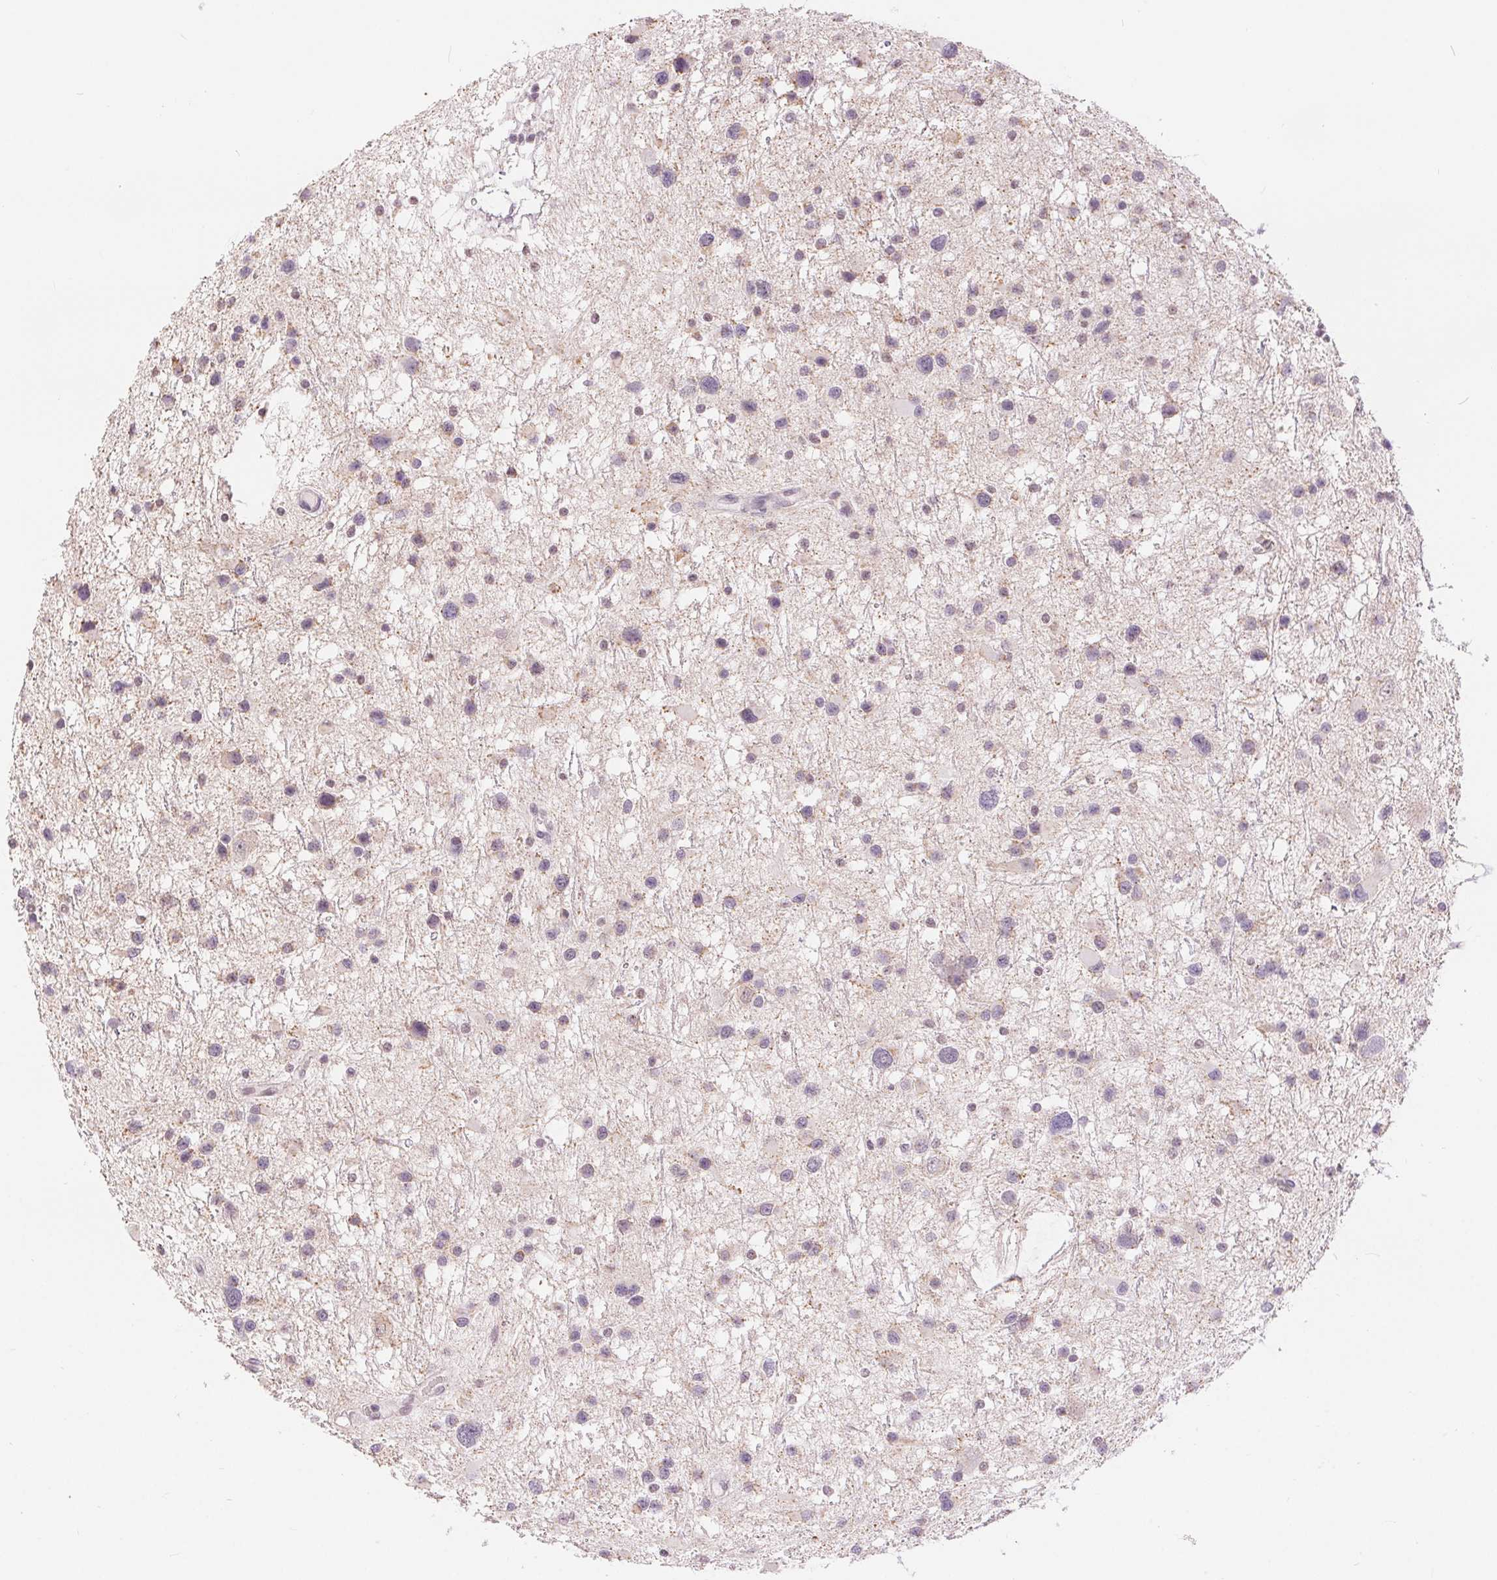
{"staining": {"intensity": "negative", "quantity": "none", "location": "none"}, "tissue": "glioma", "cell_type": "Tumor cells", "image_type": "cancer", "snomed": [{"axis": "morphology", "description": "Glioma, malignant, Low grade"}, {"axis": "topography", "description": "Brain"}], "caption": "DAB immunohistochemical staining of human glioma demonstrates no significant staining in tumor cells.", "gene": "POU2F2", "patient": {"sex": "female", "age": 32}}